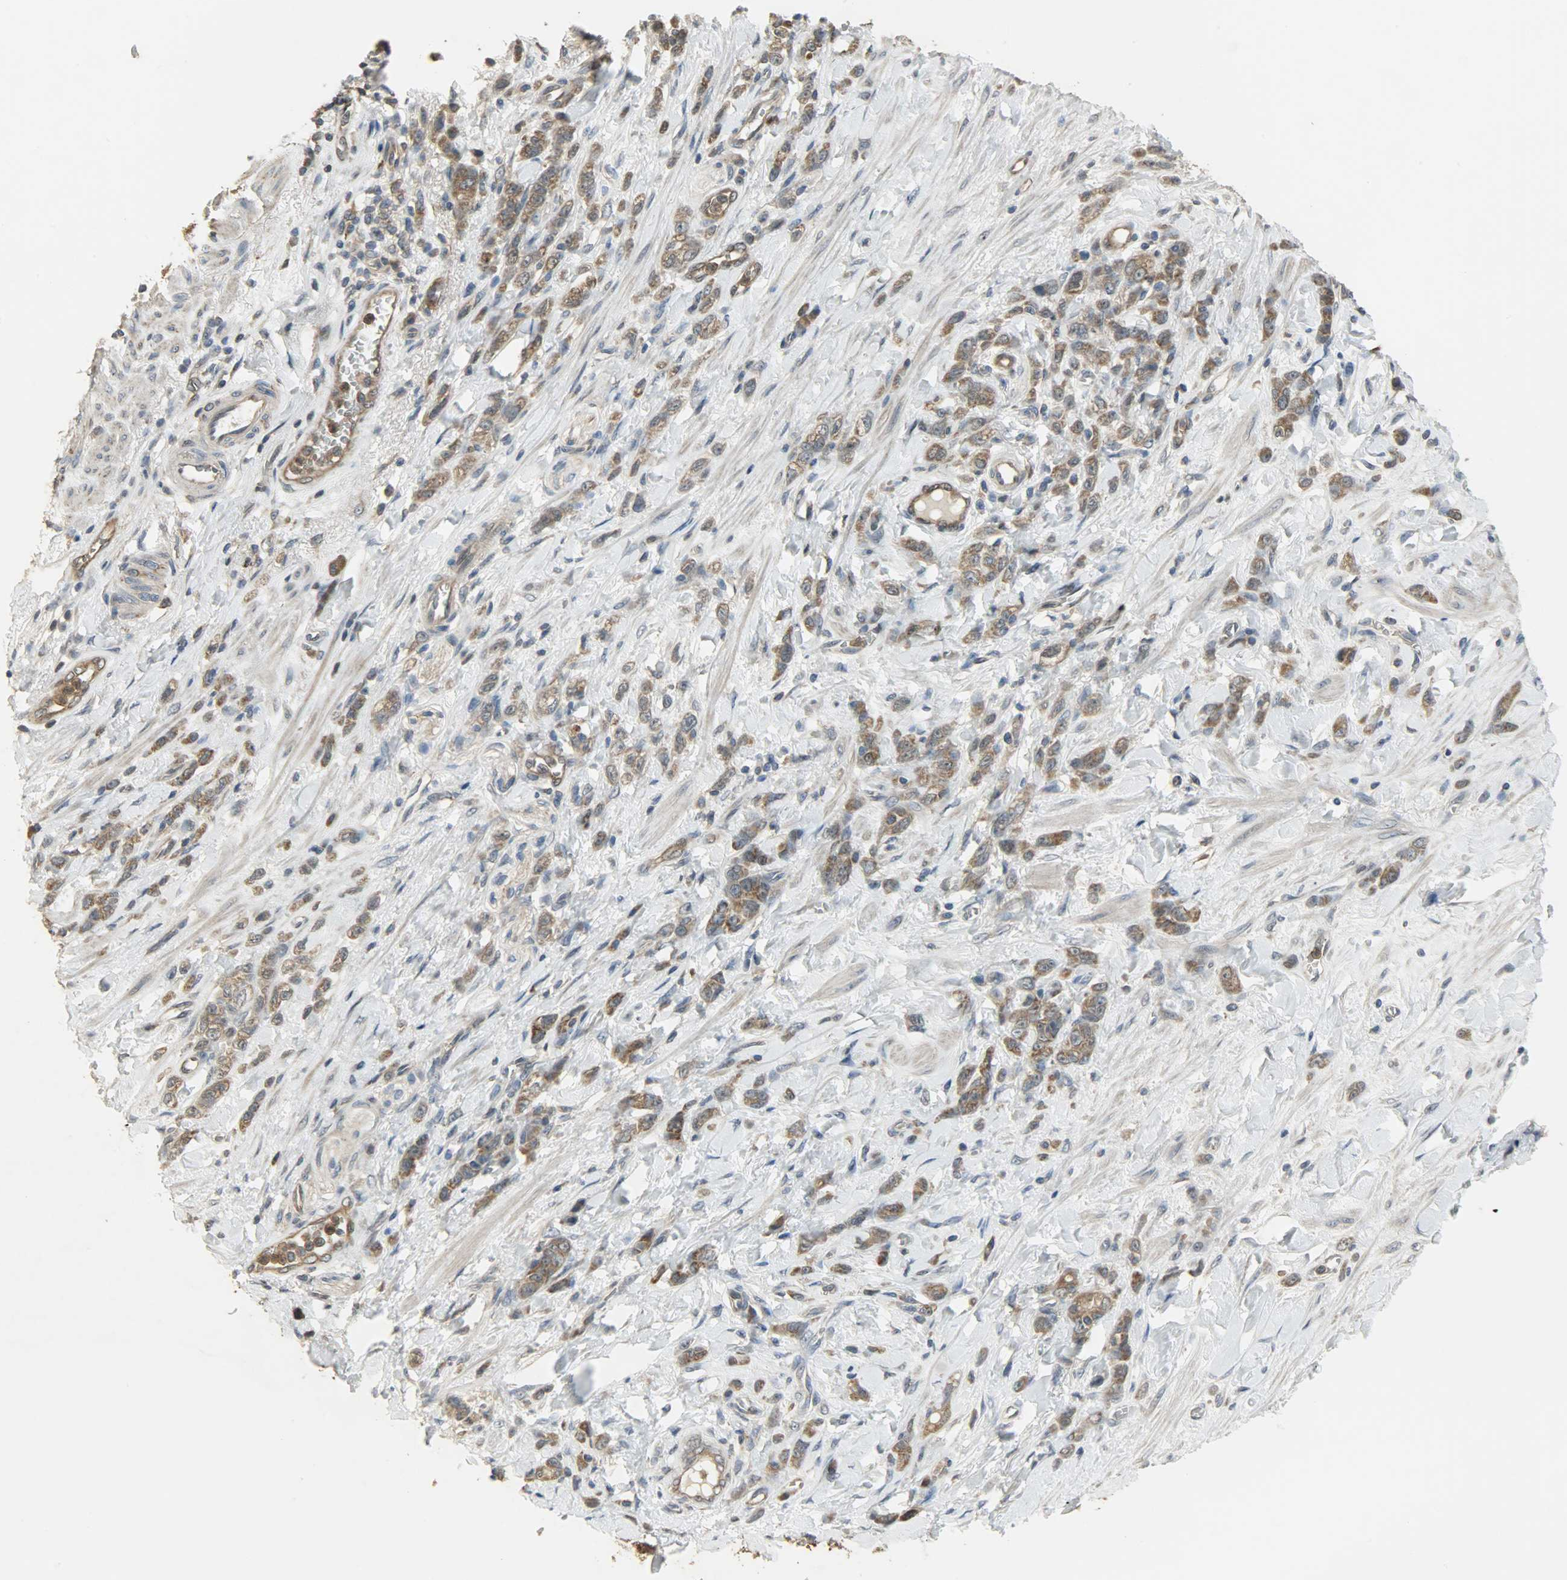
{"staining": {"intensity": "strong", "quantity": ">75%", "location": "cytoplasmic/membranous"}, "tissue": "stomach cancer", "cell_type": "Tumor cells", "image_type": "cancer", "snomed": [{"axis": "morphology", "description": "Adenocarcinoma, NOS"}, {"axis": "topography", "description": "Stomach"}], "caption": "Brown immunohistochemical staining in human stomach cancer (adenocarcinoma) displays strong cytoplasmic/membranous positivity in approximately >75% of tumor cells.", "gene": "AMT", "patient": {"sex": "male", "age": 82}}